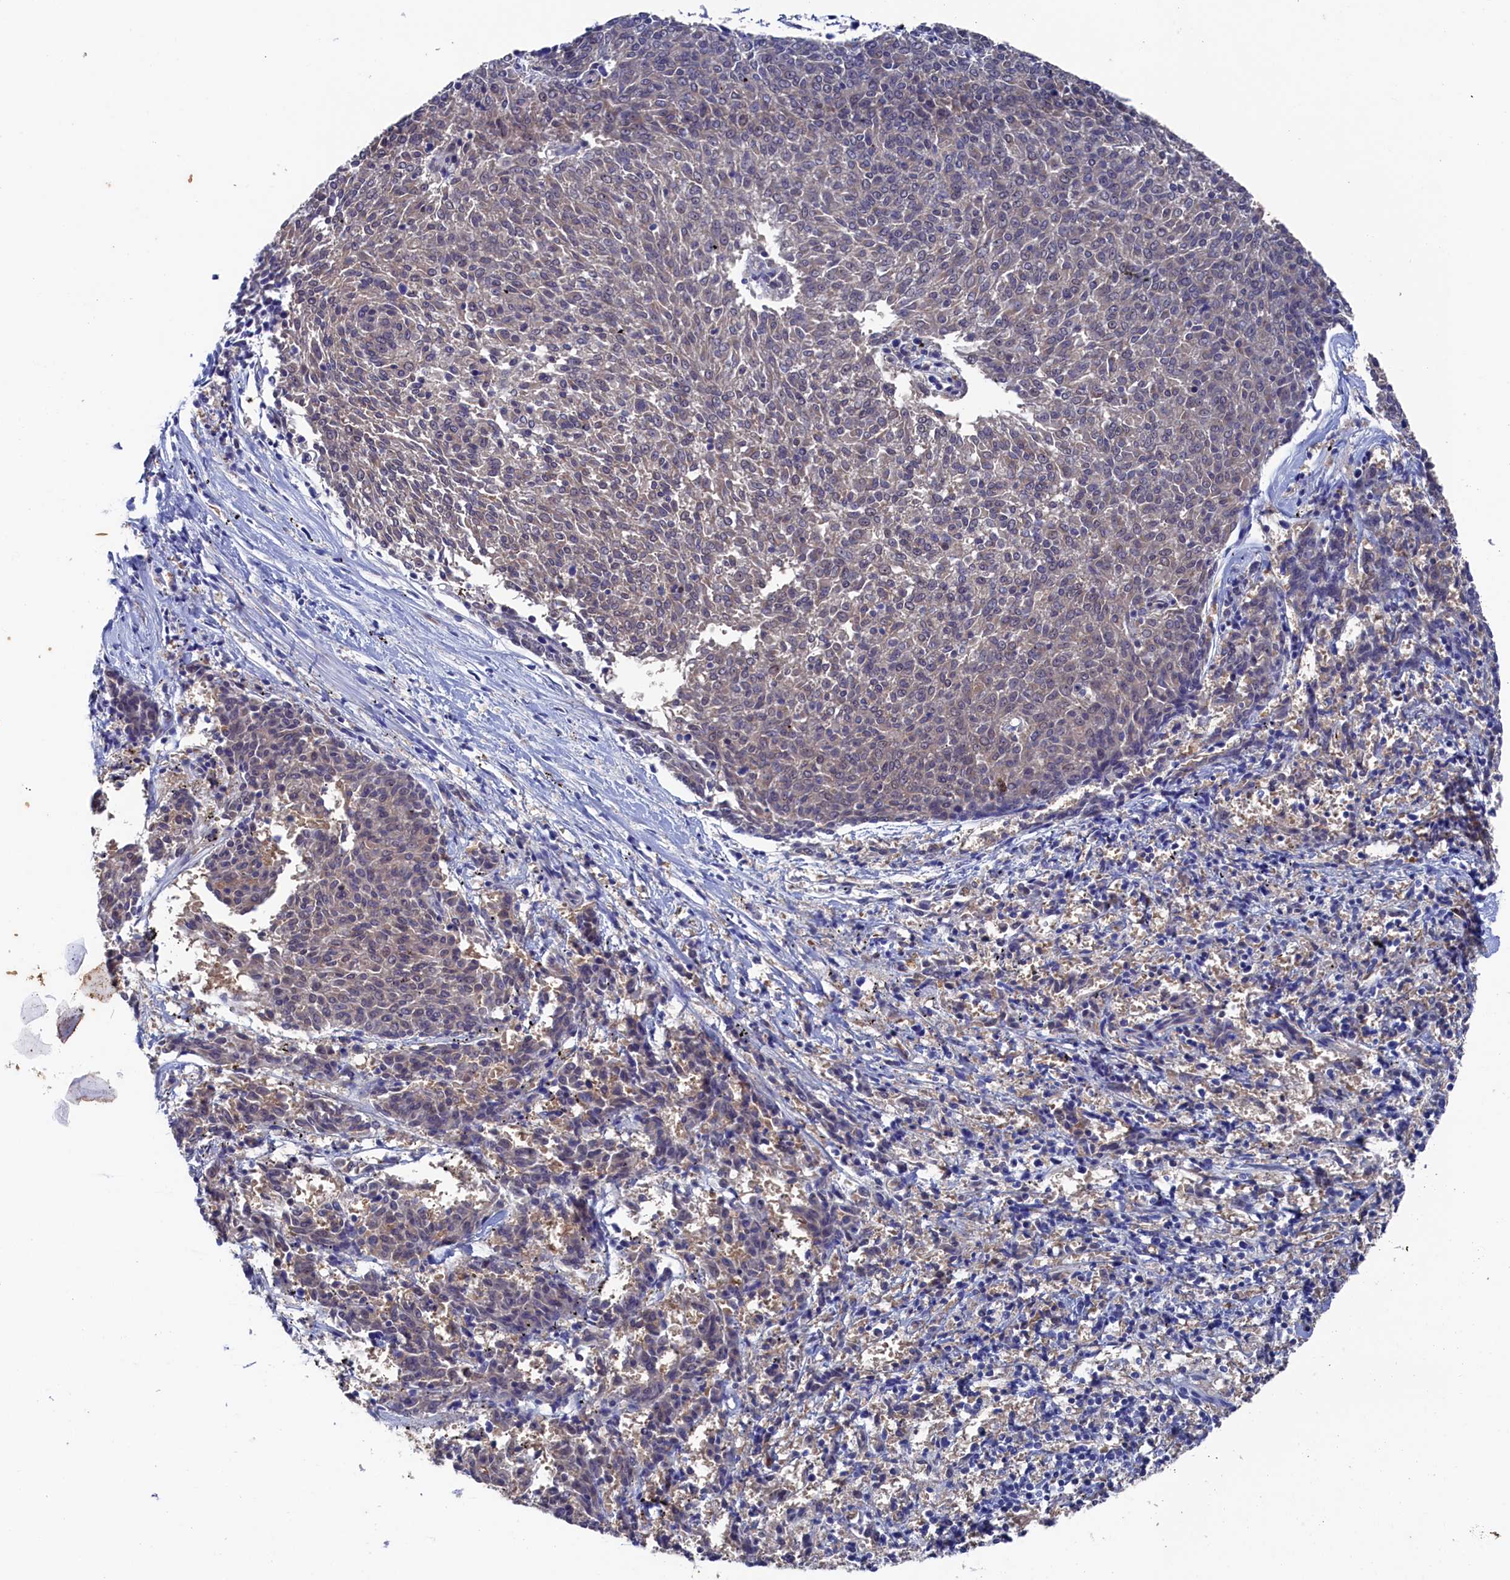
{"staining": {"intensity": "weak", "quantity": "25%-75%", "location": "cytoplasmic/membranous"}, "tissue": "melanoma", "cell_type": "Tumor cells", "image_type": "cancer", "snomed": [{"axis": "morphology", "description": "Malignant melanoma, NOS"}, {"axis": "topography", "description": "Skin"}], "caption": "Brown immunohistochemical staining in malignant melanoma displays weak cytoplasmic/membranous staining in approximately 25%-75% of tumor cells.", "gene": "RNH1", "patient": {"sex": "female", "age": 72}}